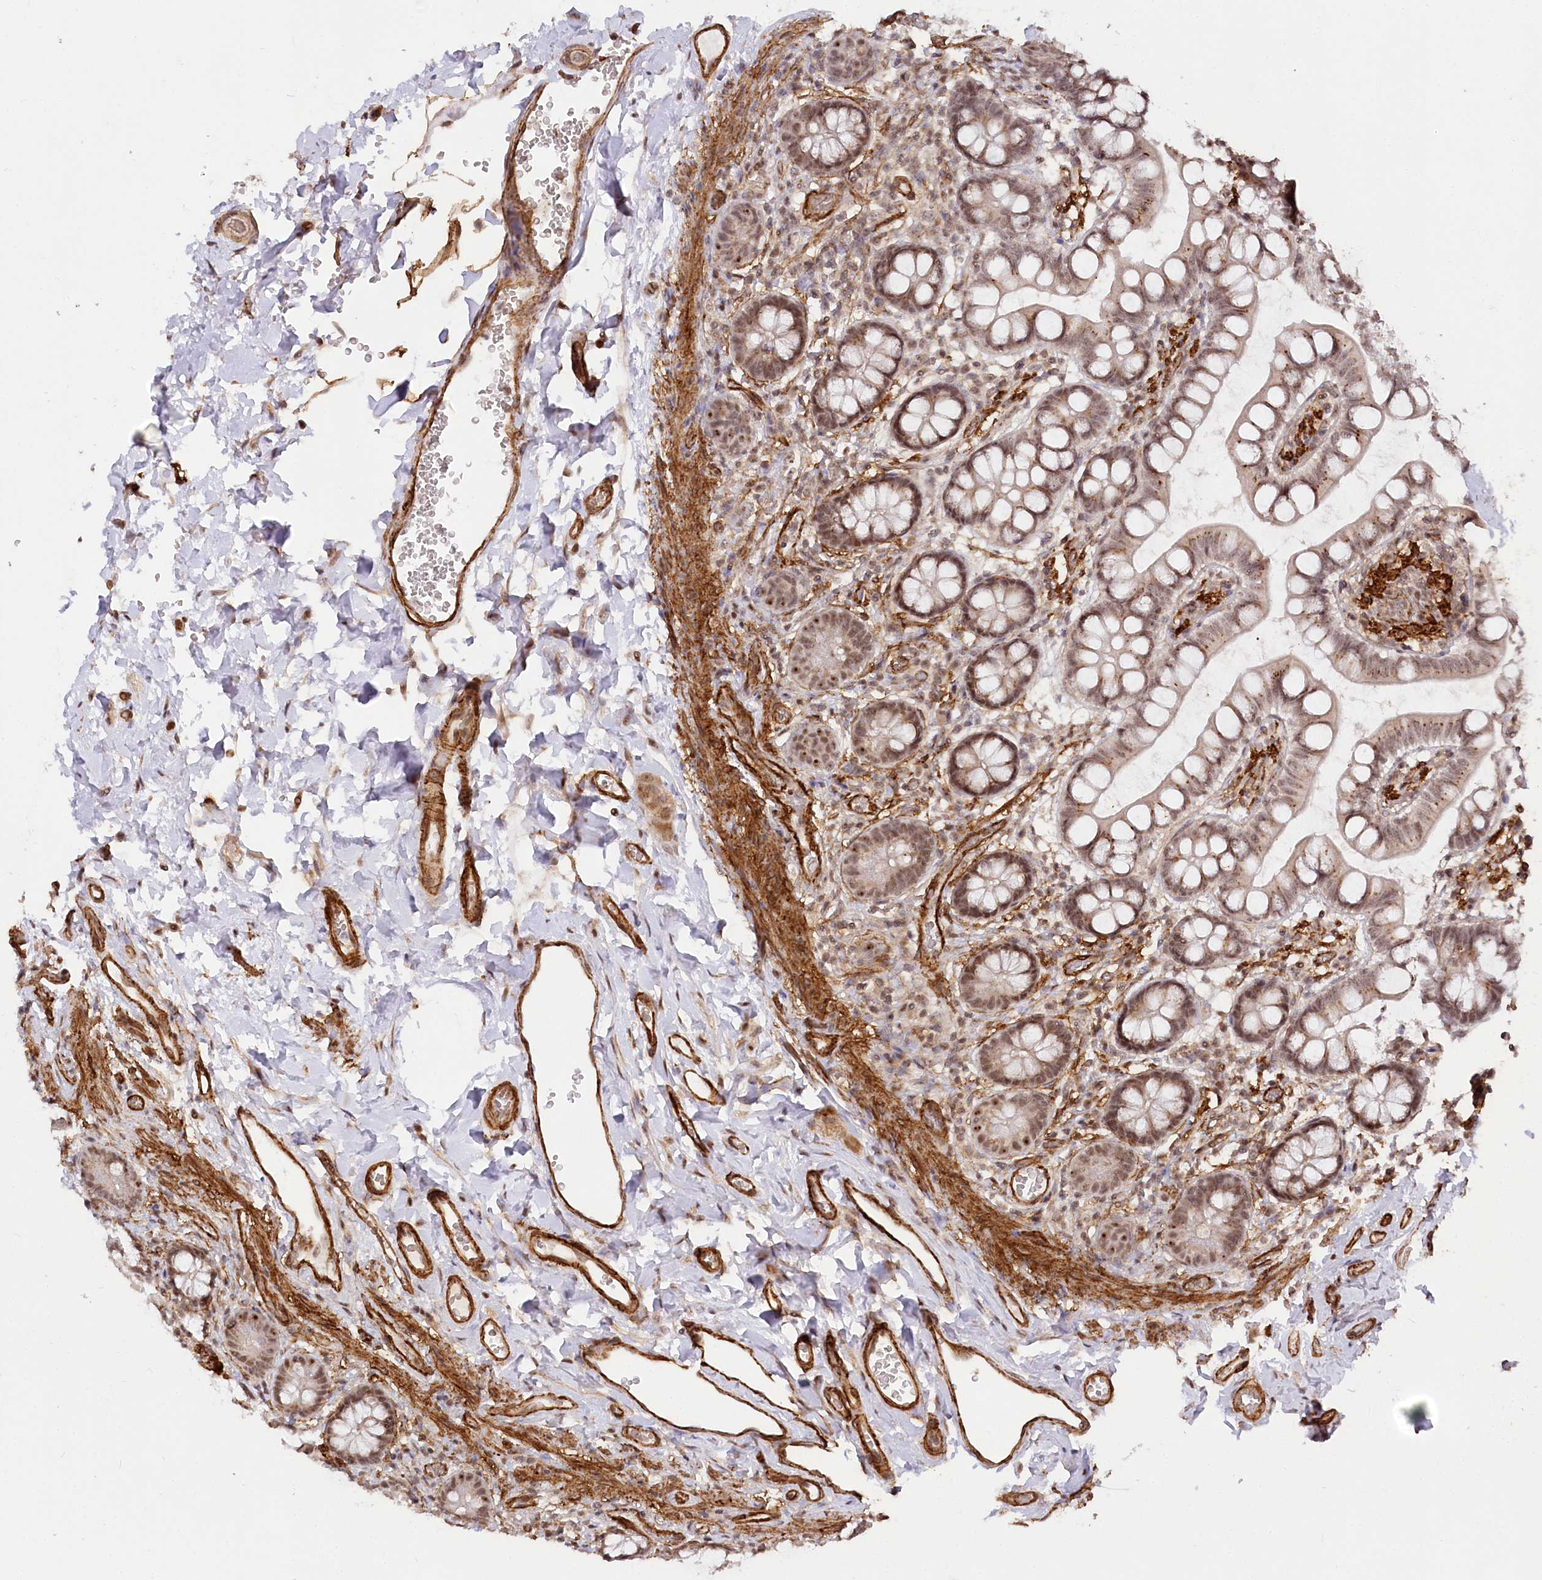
{"staining": {"intensity": "moderate", "quantity": ">75%", "location": "cytoplasmic/membranous,nuclear"}, "tissue": "small intestine", "cell_type": "Glandular cells", "image_type": "normal", "snomed": [{"axis": "morphology", "description": "Normal tissue, NOS"}, {"axis": "topography", "description": "Small intestine"}], "caption": "This image exhibits immunohistochemistry staining of benign small intestine, with medium moderate cytoplasmic/membranous,nuclear positivity in approximately >75% of glandular cells.", "gene": "GNL3L", "patient": {"sex": "male", "age": 52}}